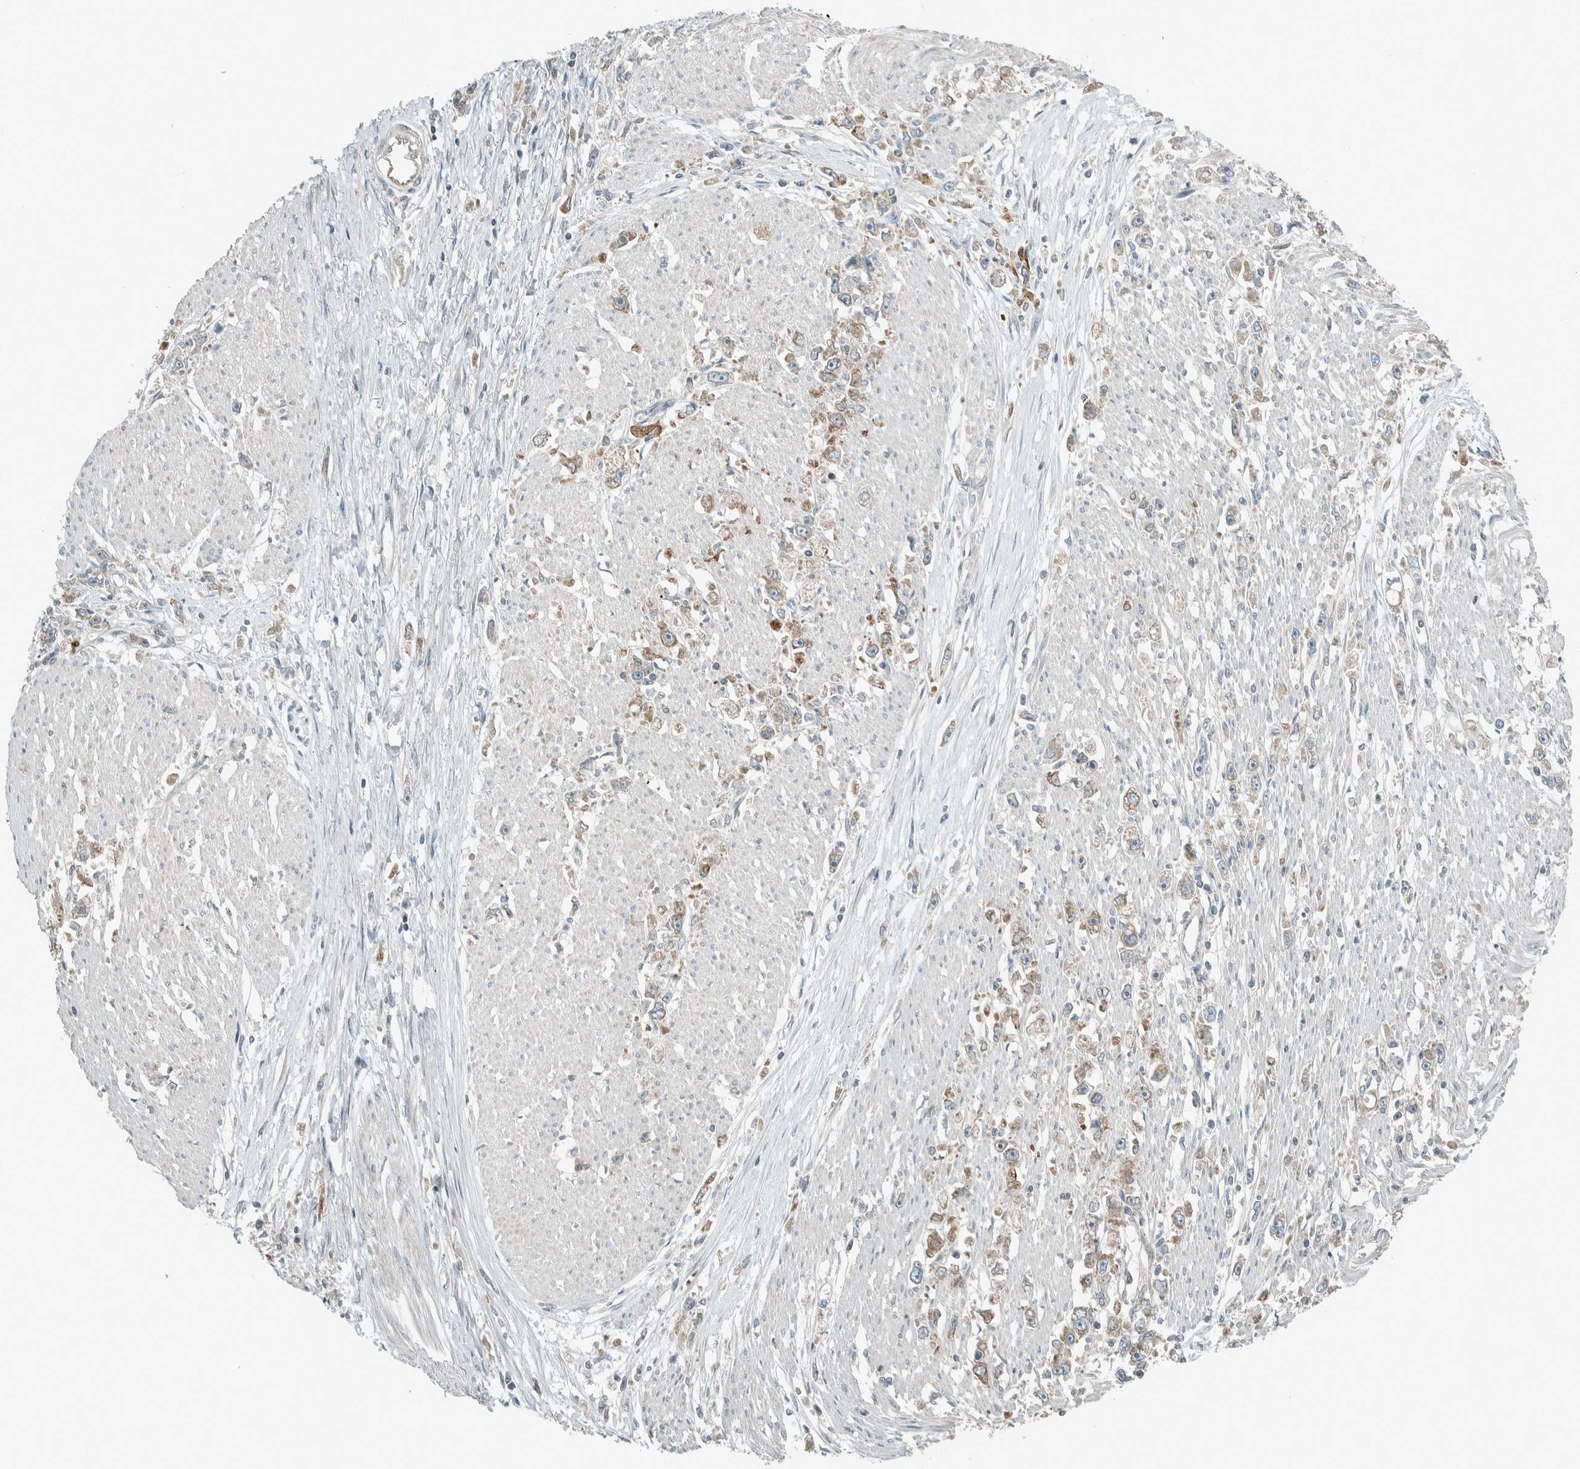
{"staining": {"intensity": "moderate", "quantity": "25%-75%", "location": "cytoplasmic/membranous"}, "tissue": "stomach cancer", "cell_type": "Tumor cells", "image_type": "cancer", "snomed": [{"axis": "morphology", "description": "Adenocarcinoma, NOS"}, {"axis": "topography", "description": "Stomach"}], "caption": "Immunohistochemical staining of stomach cancer displays medium levels of moderate cytoplasmic/membranous expression in about 25%-75% of tumor cells. (IHC, brightfield microscopy, high magnification).", "gene": "SEL1L", "patient": {"sex": "female", "age": 59}}